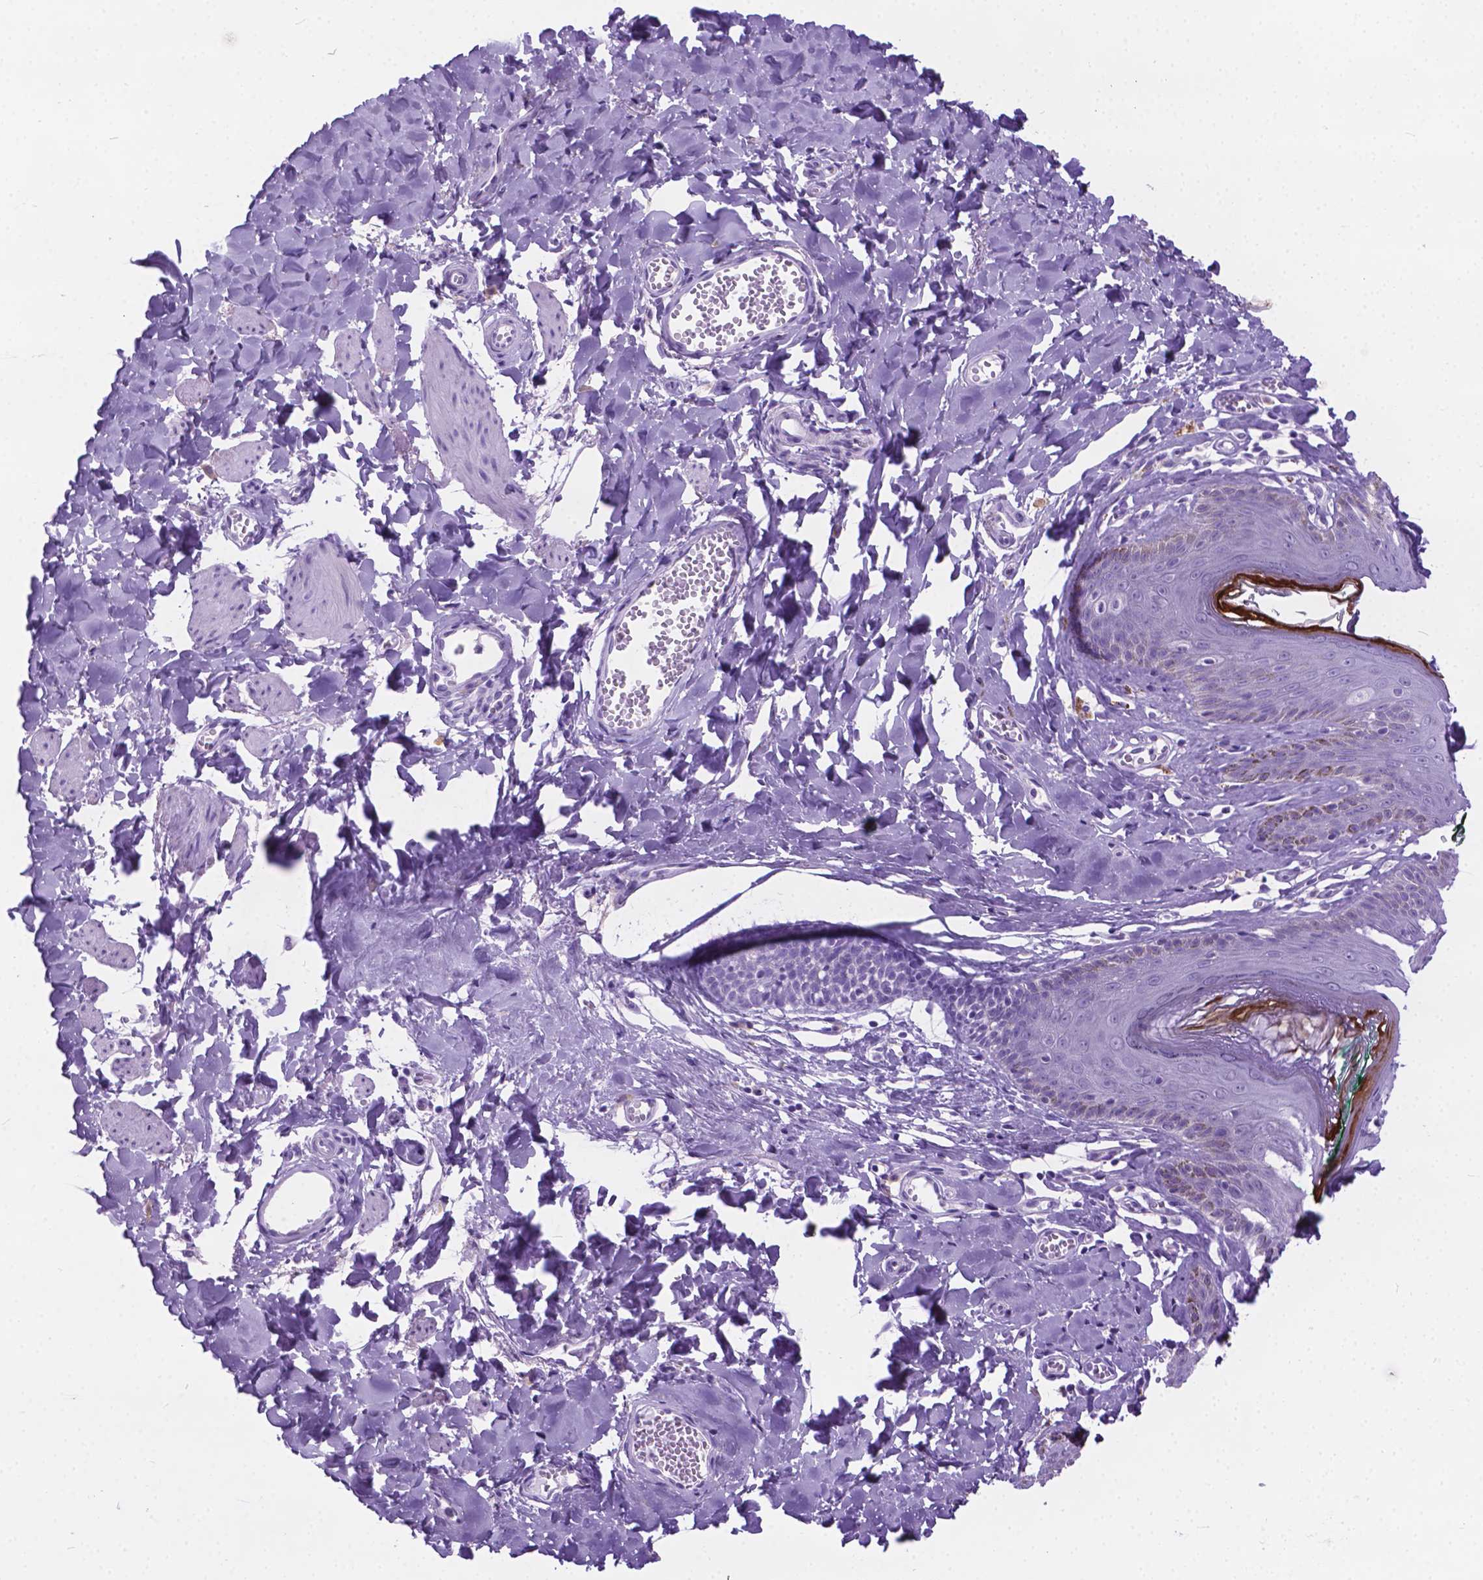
{"staining": {"intensity": "negative", "quantity": "none", "location": "none"}, "tissue": "skin", "cell_type": "Epidermal cells", "image_type": "normal", "snomed": [{"axis": "morphology", "description": "Normal tissue, NOS"}, {"axis": "topography", "description": "Vulva"}, {"axis": "topography", "description": "Peripheral nerve tissue"}], "caption": "Micrograph shows no significant protein expression in epidermal cells of unremarkable skin.", "gene": "ARMS2", "patient": {"sex": "female", "age": 66}}